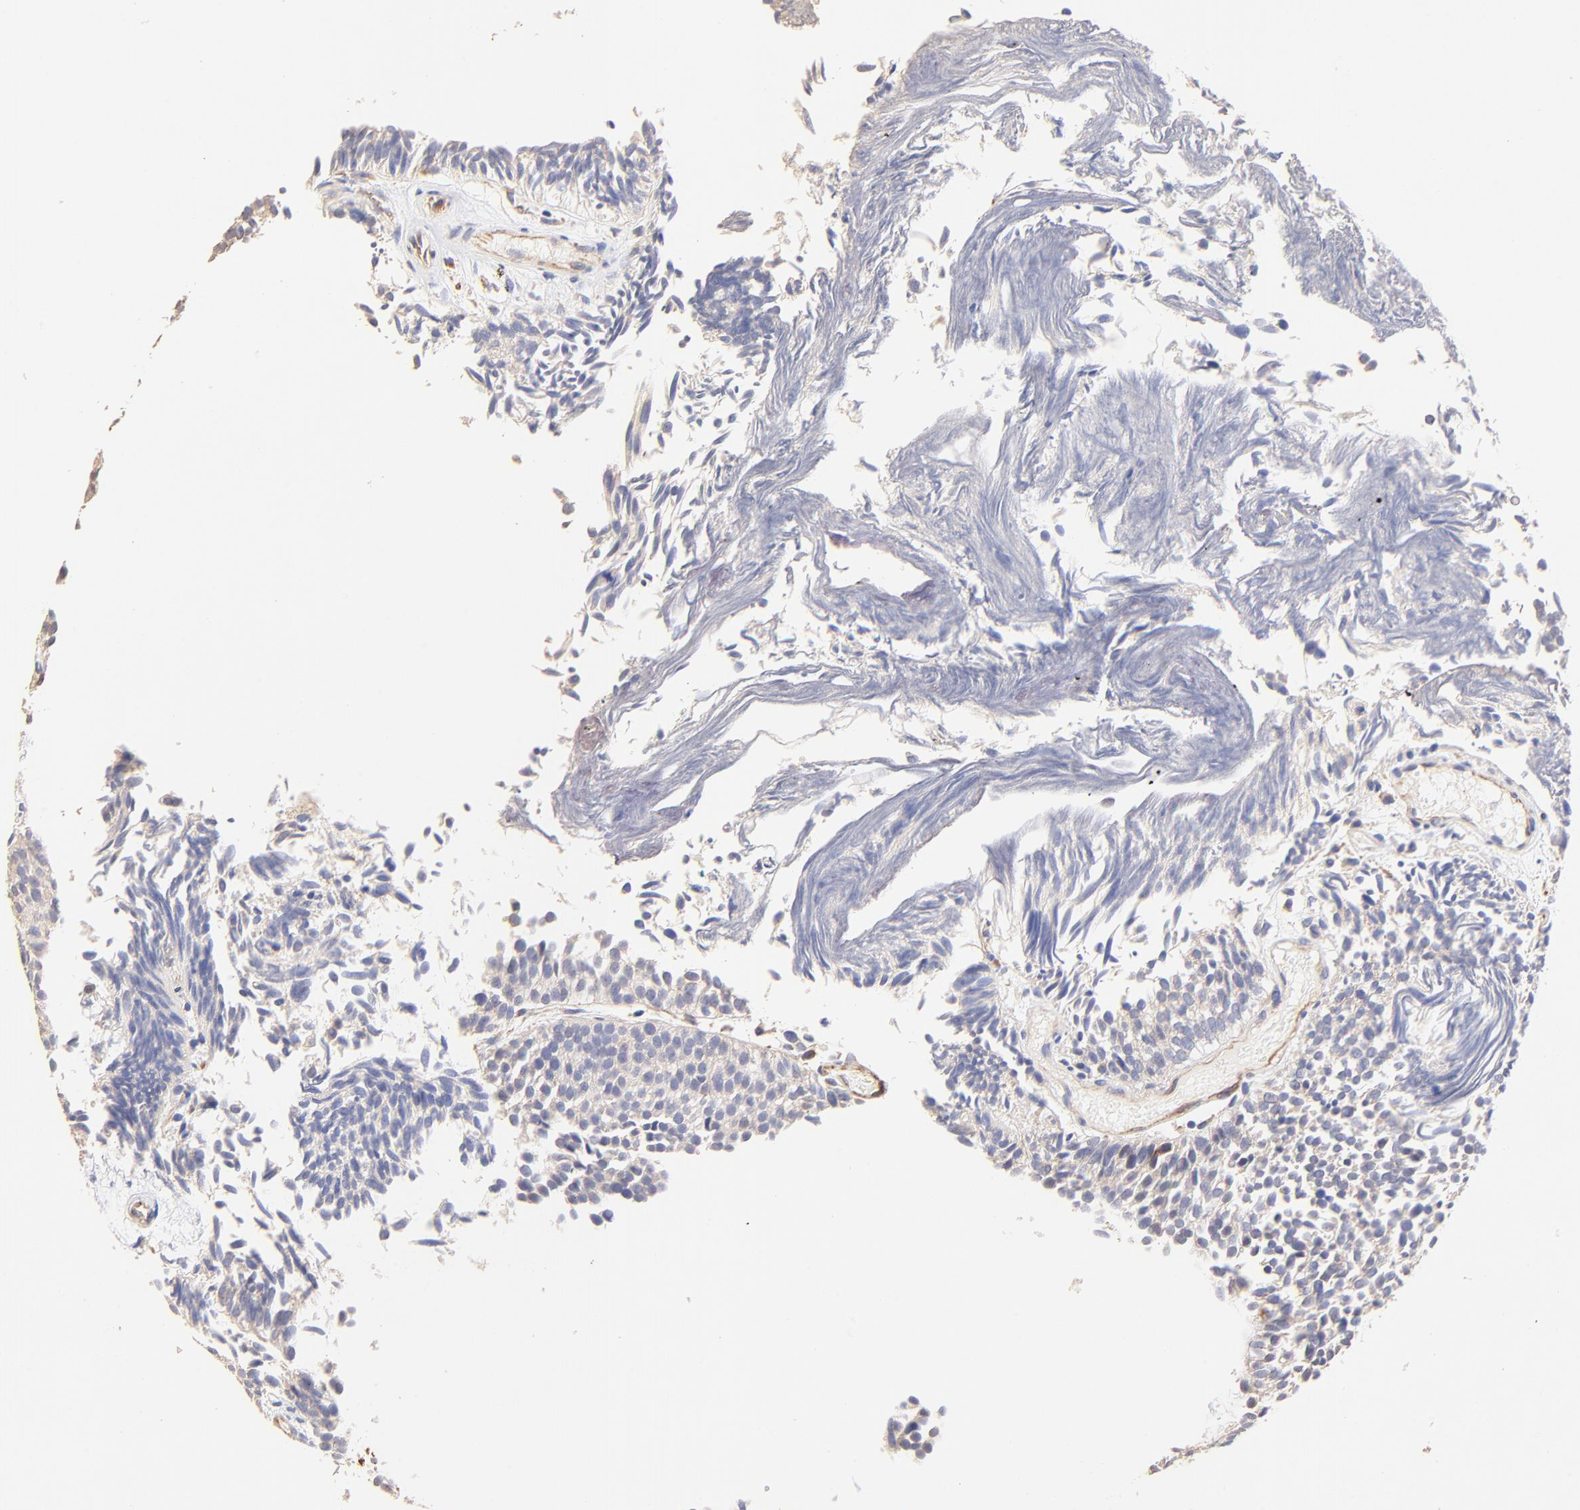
{"staining": {"intensity": "weak", "quantity": ">75%", "location": "cytoplasmic/membranous"}, "tissue": "urothelial cancer", "cell_type": "Tumor cells", "image_type": "cancer", "snomed": [{"axis": "morphology", "description": "Urothelial carcinoma, Low grade"}, {"axis": "topography", "description": "Urinary bladder"}], "caption": "Protein staining demonstrates weak cytoplasmic/membranous staining in approximately >75% of tumor cells in urothelial cancer.", "gene": "TNFAIP3", "patient": {"sex": "male", "age": 84}}